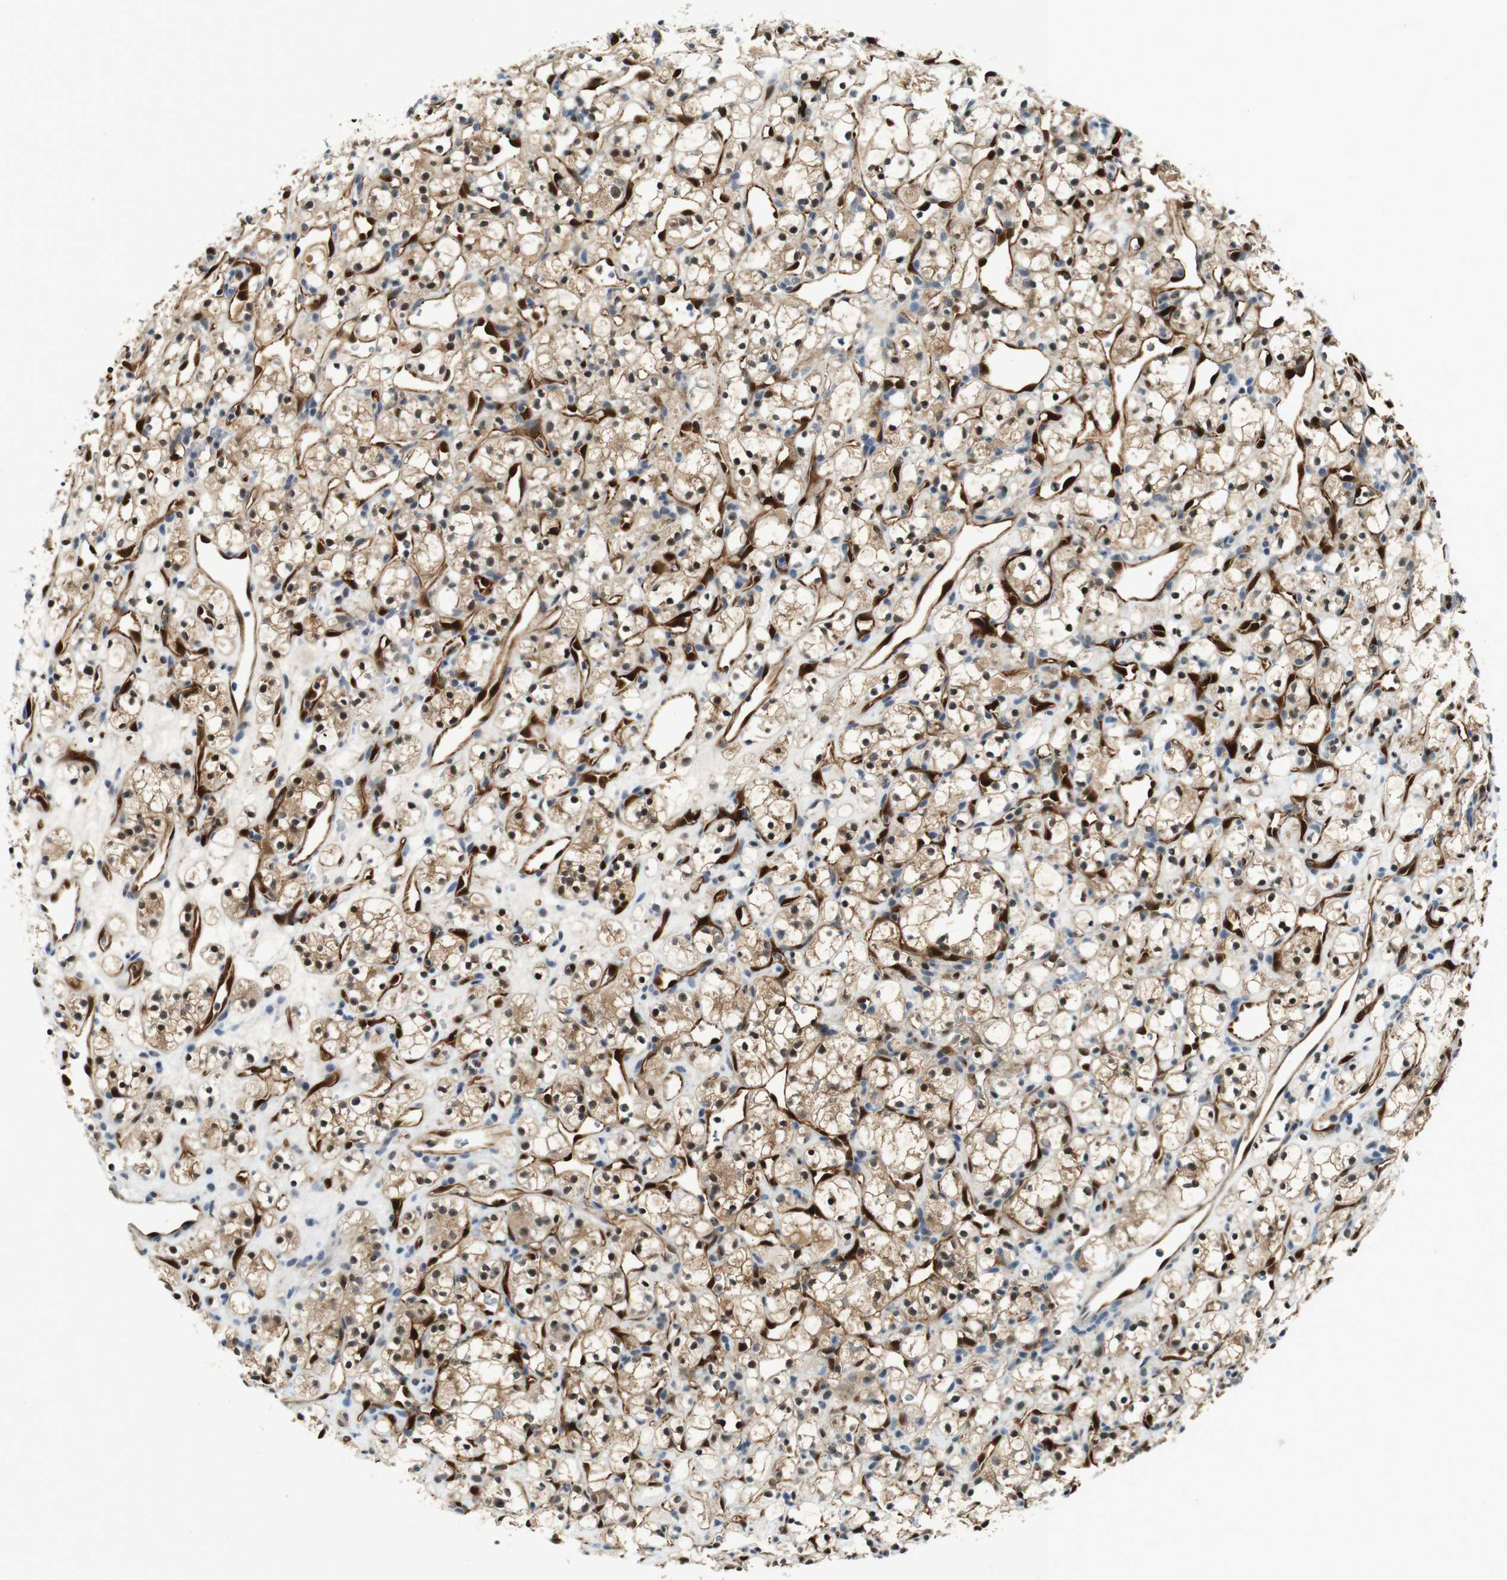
{"staining": {"intensity": "moderate", "quantity": ">75%", "location": "cytoplasmic/membranous,nuclear"}, "tissue": "renal cancer", "cell_type": "Tumor cells", "image_type": "cancer", "snomed": [{"axis": "morphology", "description": "Adenocarcinoma, NOS"}, {"axis": "topography", "description": "Kidney"}], "caption": "An immunohistochemistry (IHC) micrograph of tumor tissue is shown. Protein staining in brown labels moderate cytoplasmic/membranous and nuclear positivity in renal cancer (adenocarcinoma) within tumor cells. (IHC, brightfield microscopy, high magnification).", "gene": "LXN", "patient": {"sex": "female", "age": 60}}